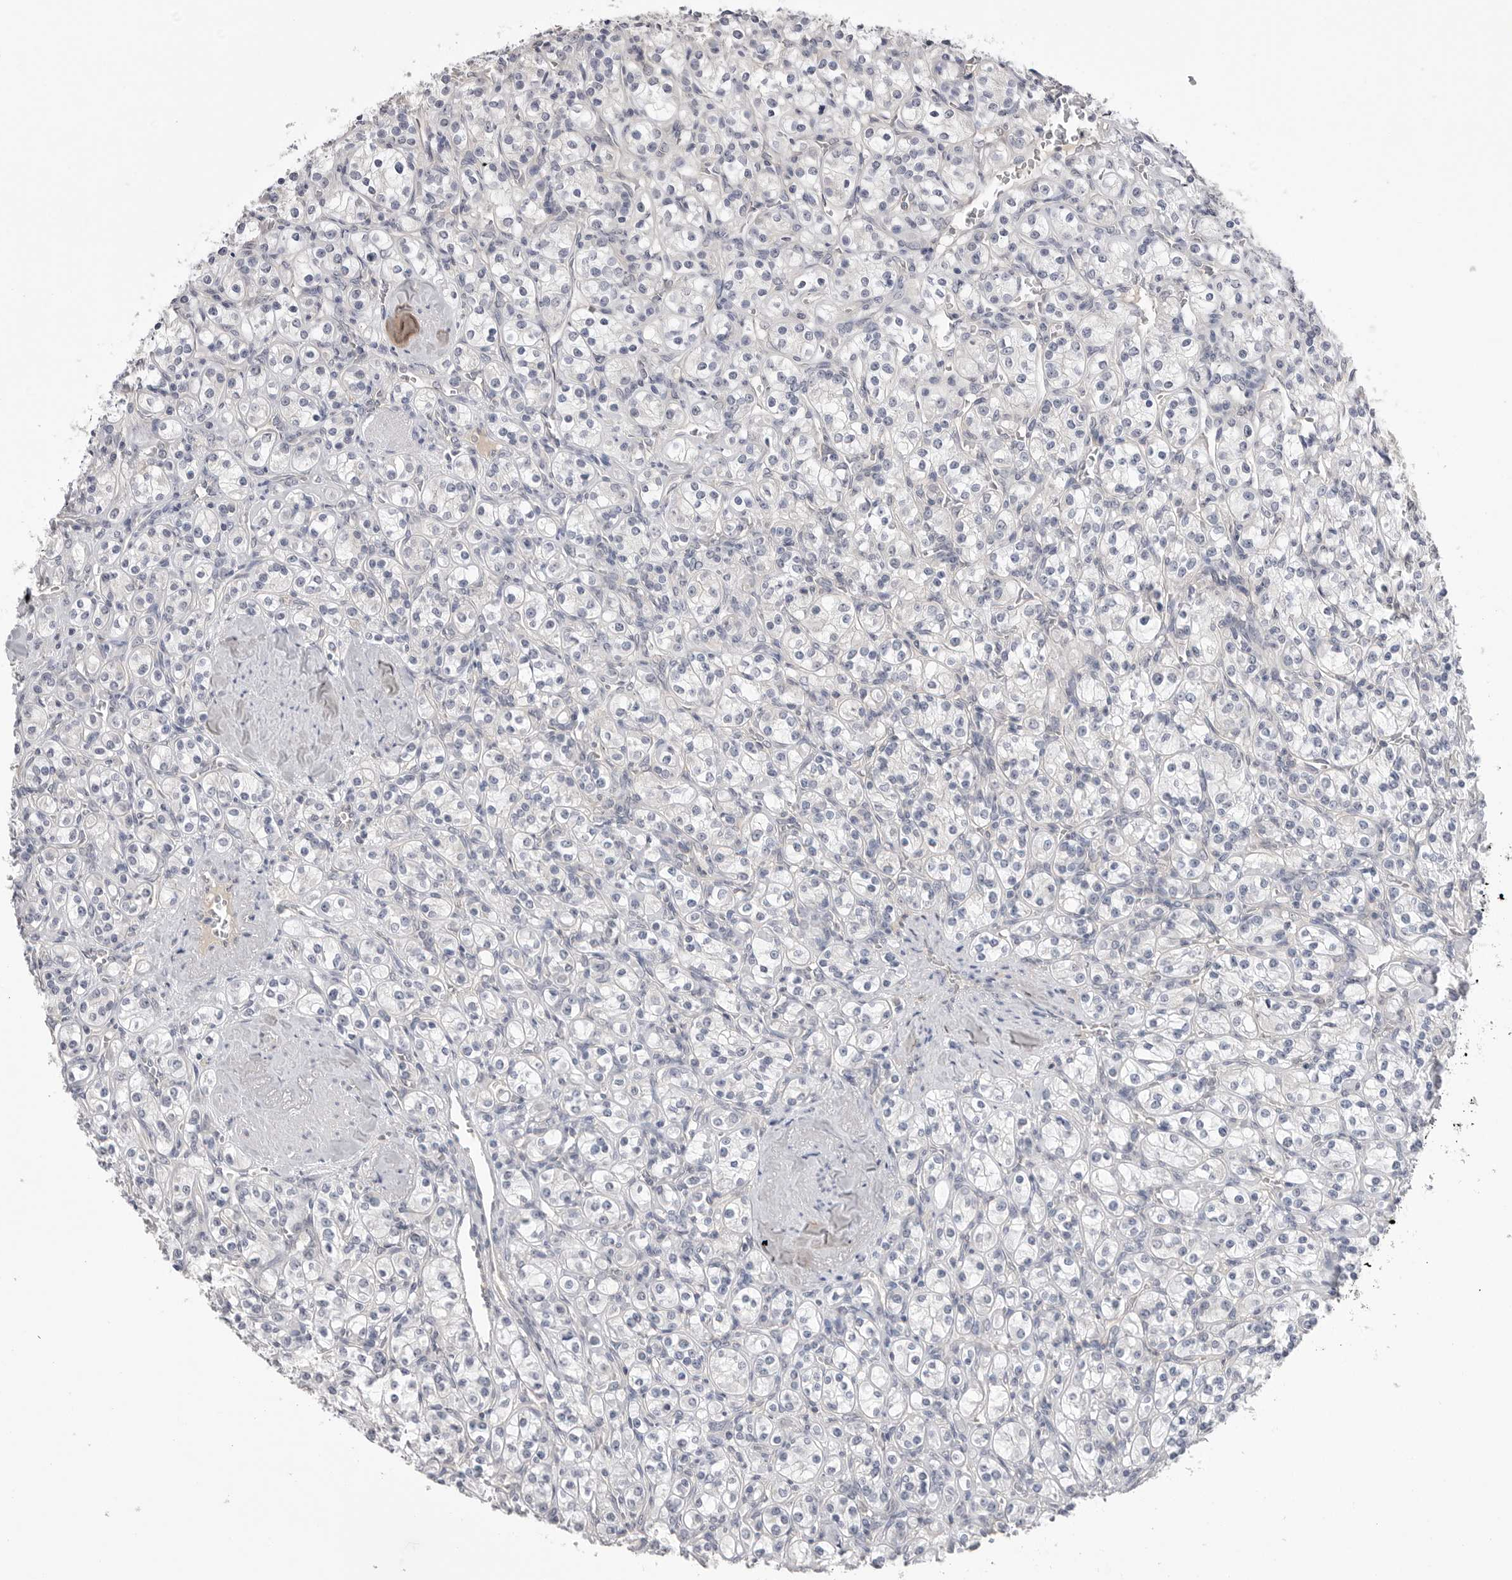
{"staining": {"intensity": "negative", "quantity": "none", "location": "none"}, "tissue": "renal cancer", "cell_type": "Tumor cells", "image_type": "cancer", "snomed": [{"axis": "morphology", "description": "Adenocarcinoma, NOS"}, {"axis": "topography", "description": "Kidney"}], "caption": "DAB (3,3'-diaminobenzidine) immunohistochemical staining of human adenocarcinoma (renal) shows no significant expression in tumor cells.", "gene": "DLGAP3", "patient": {"sex": "male", "age": 77}}